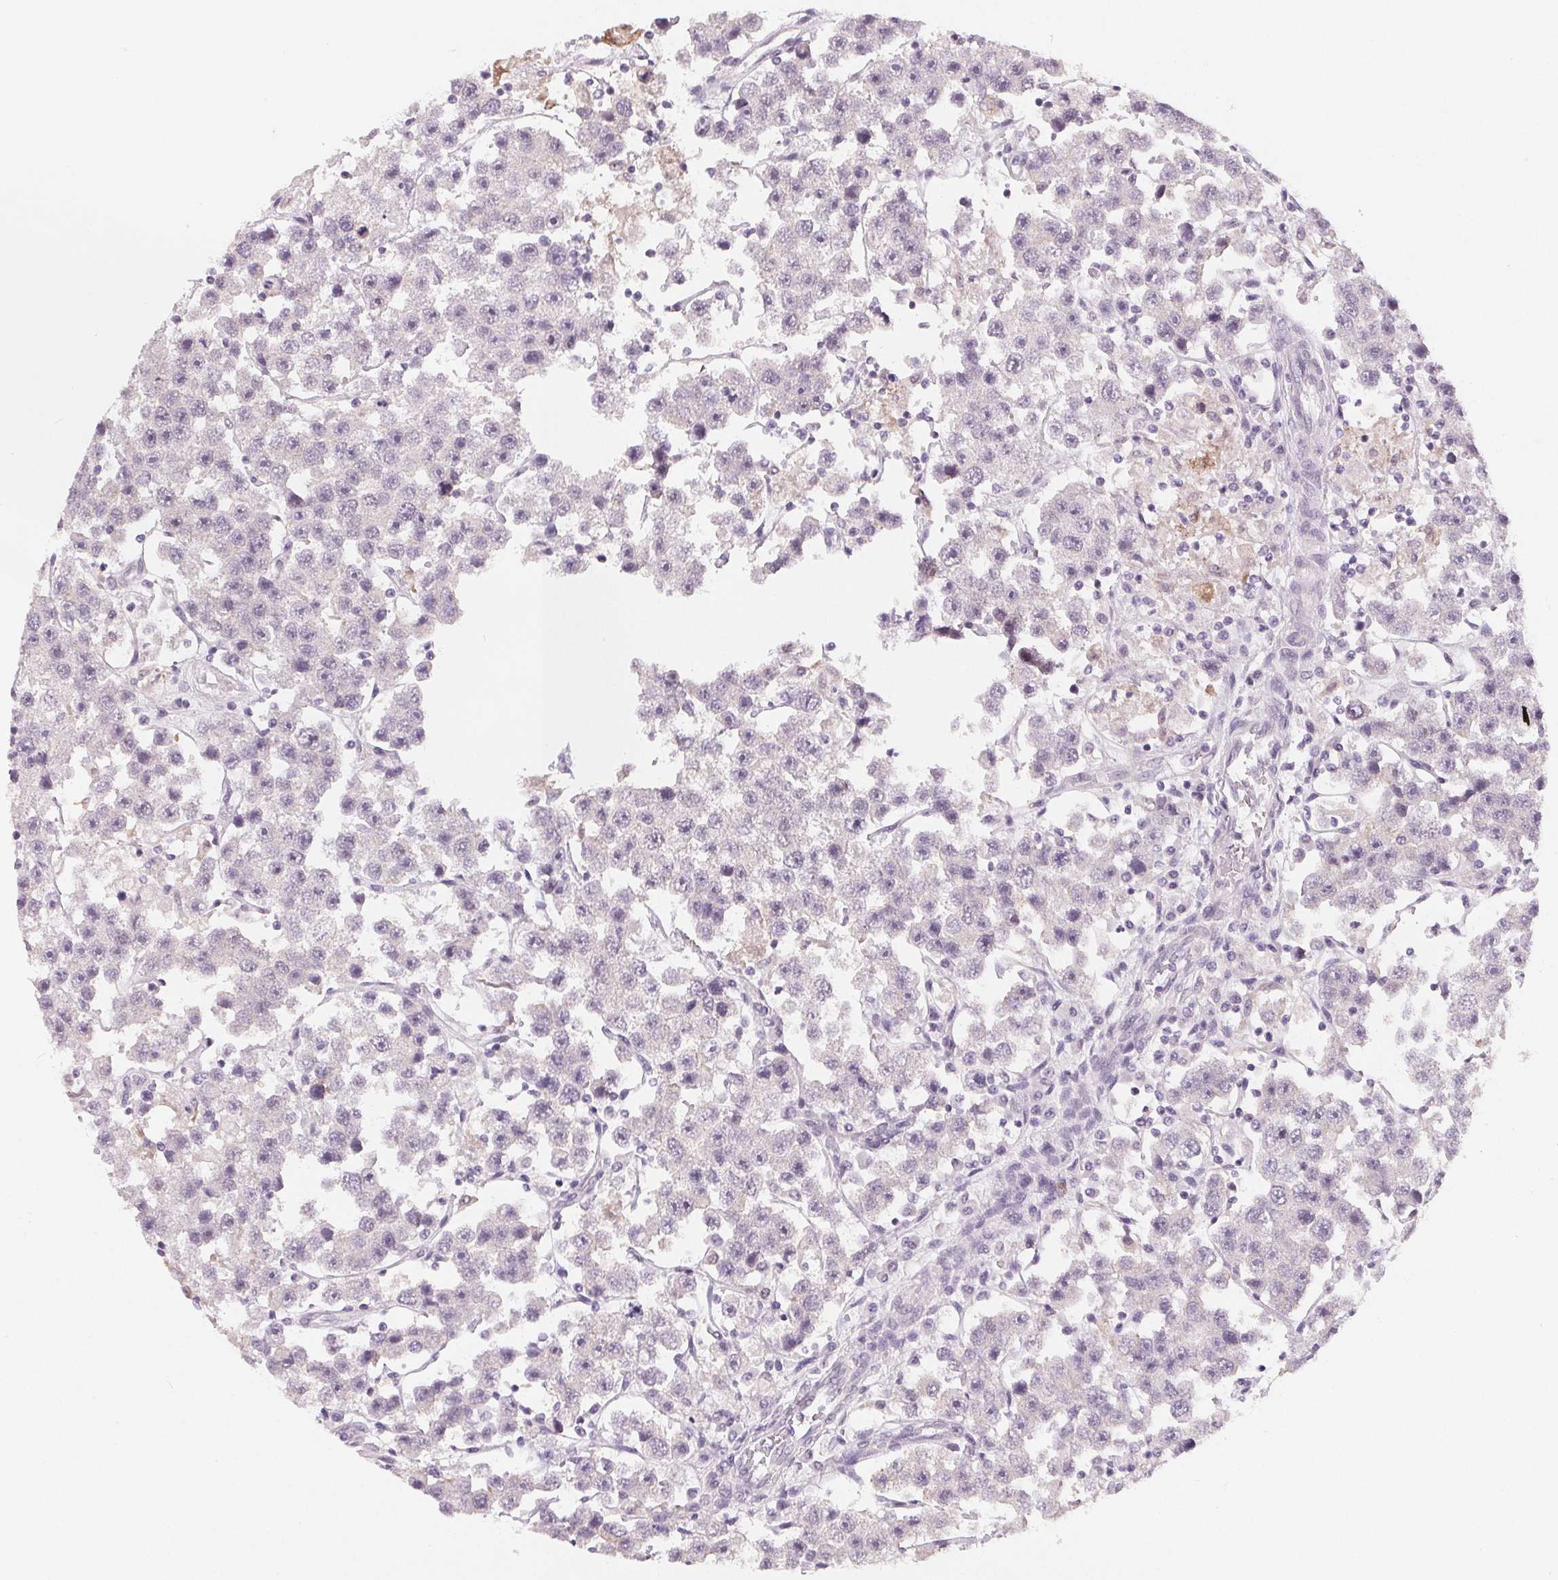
{"staining": {"intensity": "negative", "quantity": "none", "location": "none"}, "tissue": "testis cancer", "cell_type": "Tumor cells", "image_type": "cancer", "snomed": [{"axis": "morphology", "description": "Seminoma, NOS"}, {"axis": "topography", "description": "Testis"}], "caption": "High power microscopy histopathology image of an immunohistochemistry image of testis seminoma, revealing no significant positivity in tumor cells.", "gene": "CFC1", "patient": {"sex": "male", "age": 45}}